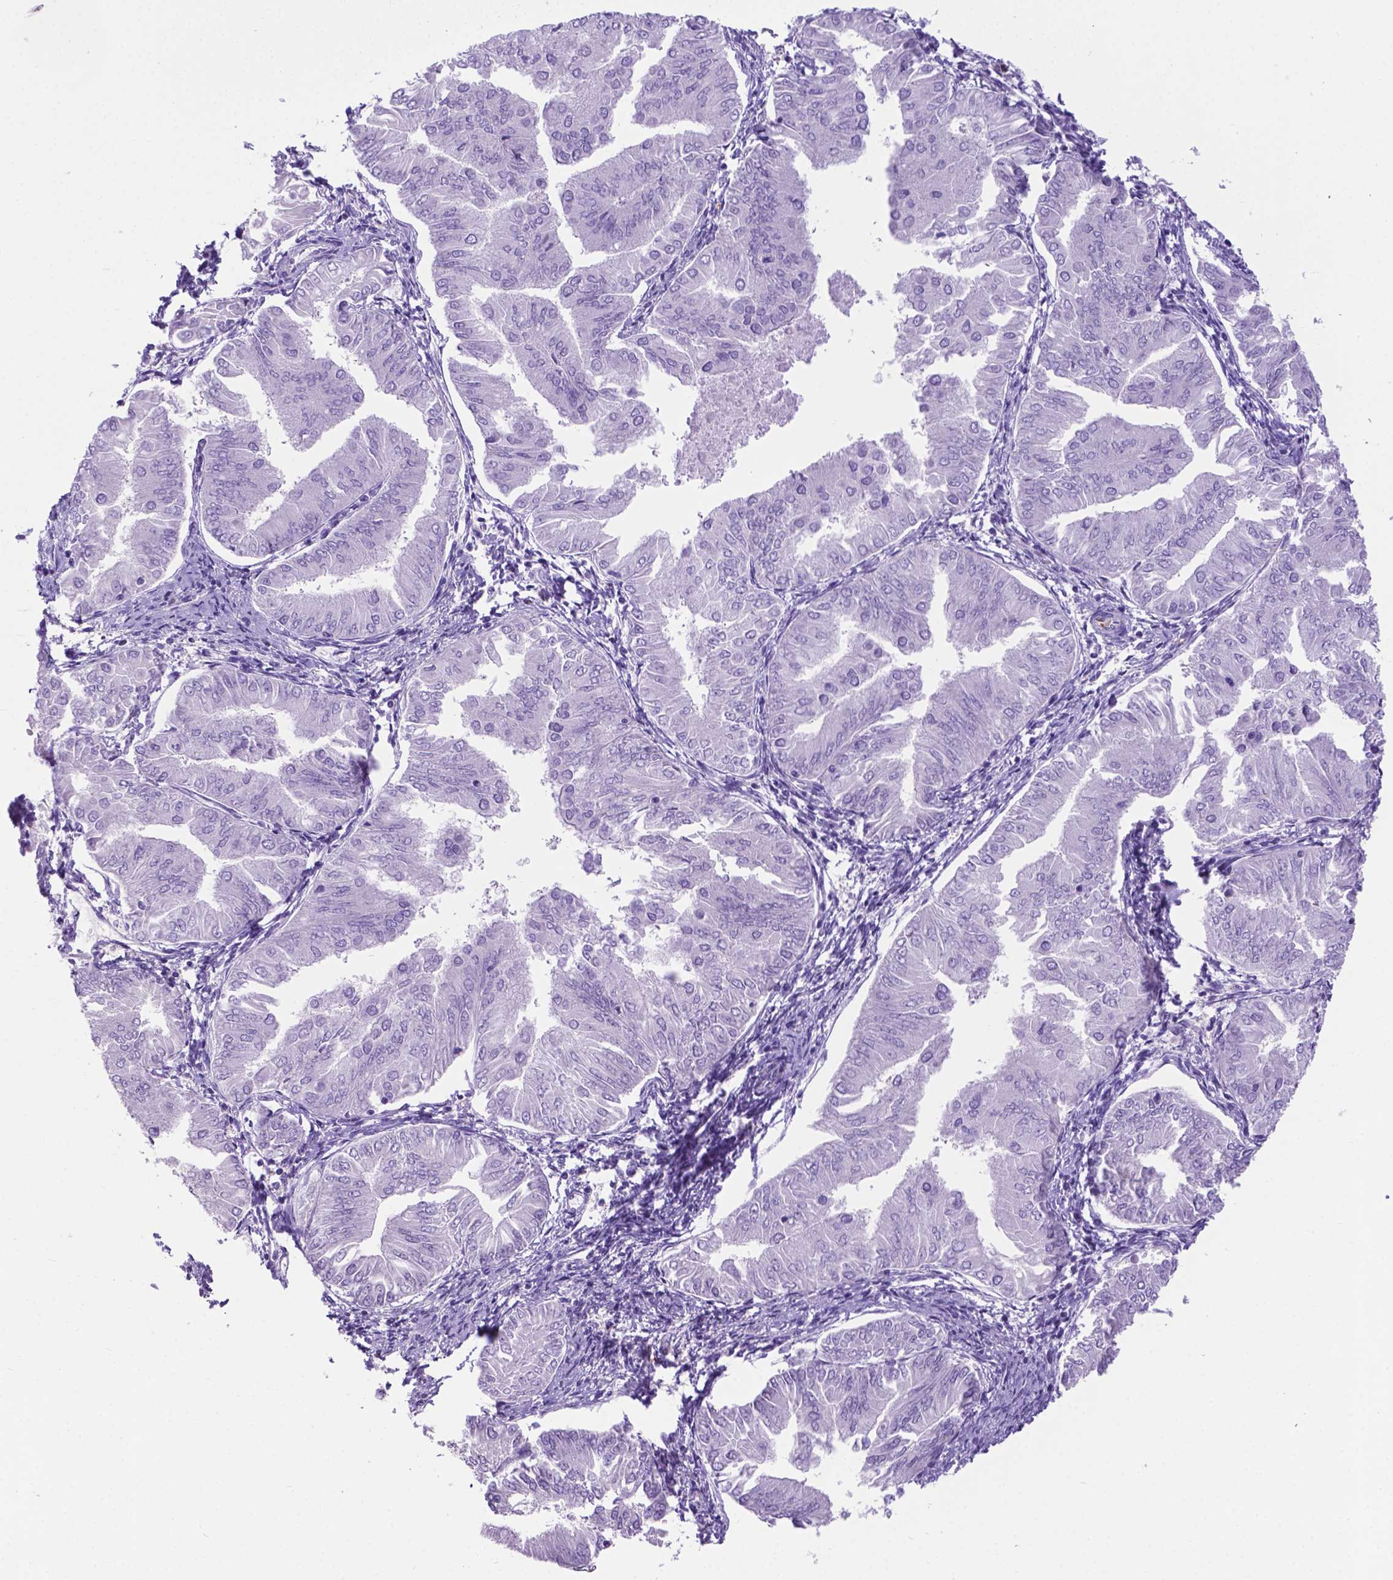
{"staining": {"intensity": "negative", "quantity": "none", "location": "none"}, "tissue": "endometrial cancer", "cell_type": "Tumor cells", "image_type": "cancer", "snomed": [{"axis": "morphology", "description": "Adenocarcinoma, NOS"}, {"axis": "topography", "description": "Endometrium"}], "caption": "DAB (3,3'-diaminobenzidine) immunohistochemical staining of human endometrial cancer (adenocarcinoma) shows no significant staining in tumor cells.", "gene": "LZTR1", "patient": {"sex": "female", "age": 53}}